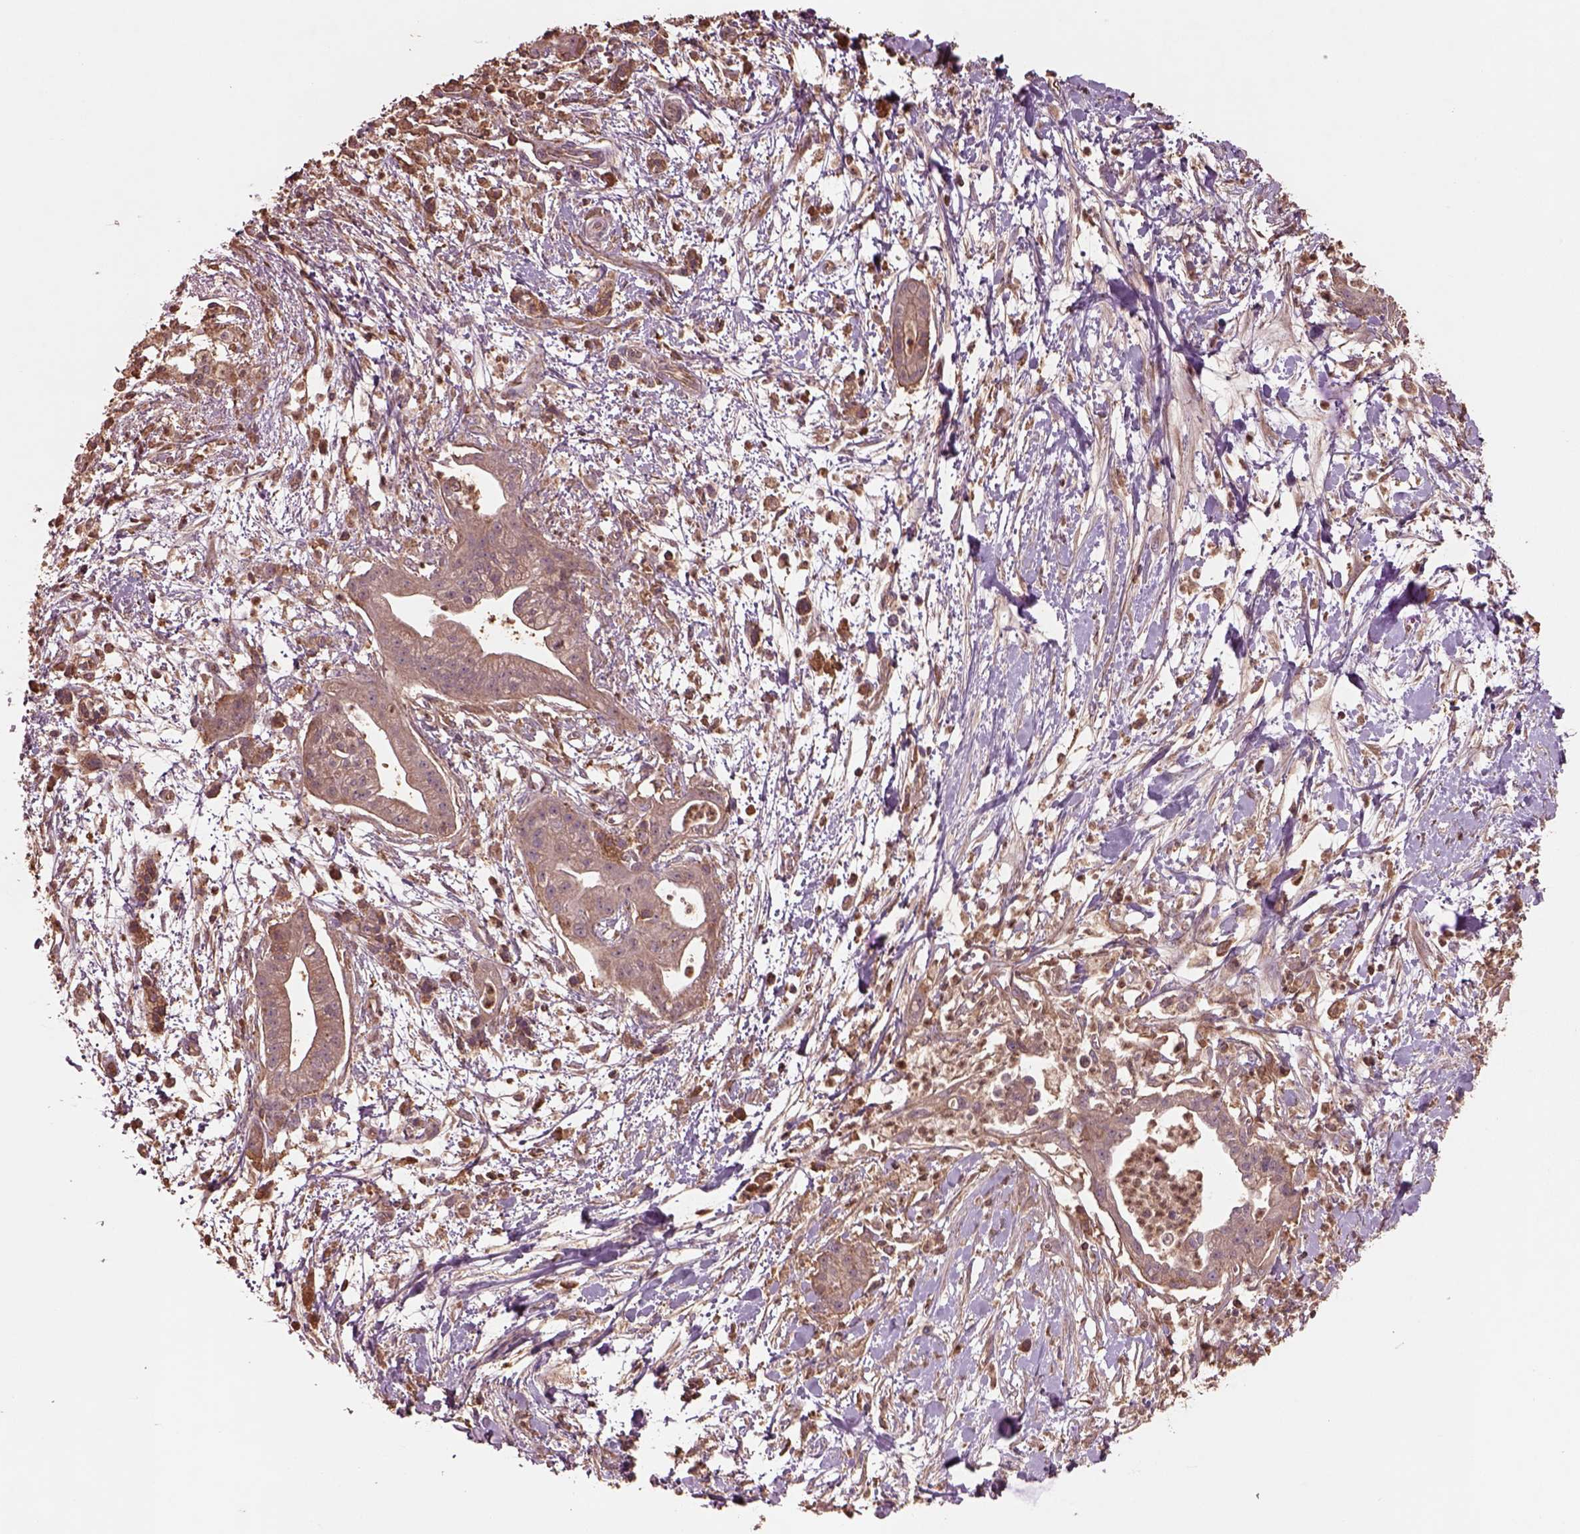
{"staining": {"intensity": "weak", "quantity": ">75%", "location": "cytoplasmic/membranous"}, "tissue": "pancreatic cancer", "cell_type": "Tumor cells", "image_type": "cancer", "snomed": [{"axis": "morphology", "description": "Normal tissue, NOS"}, {"axis": "morphology", "description": "Adenocarcinoma, NOS"}, {"axis": "topography", "description": "Lymph node"}, {"axis": "topography", "description": "Pancreas"}], "caption": "Weak cytoplasmic/membranous positivity is present in about >75% of tumor cells in pancreatic cancer (adenocarcinoma).", "gene": "TRADD", "patient": {"sex": "female", "age": 58}}